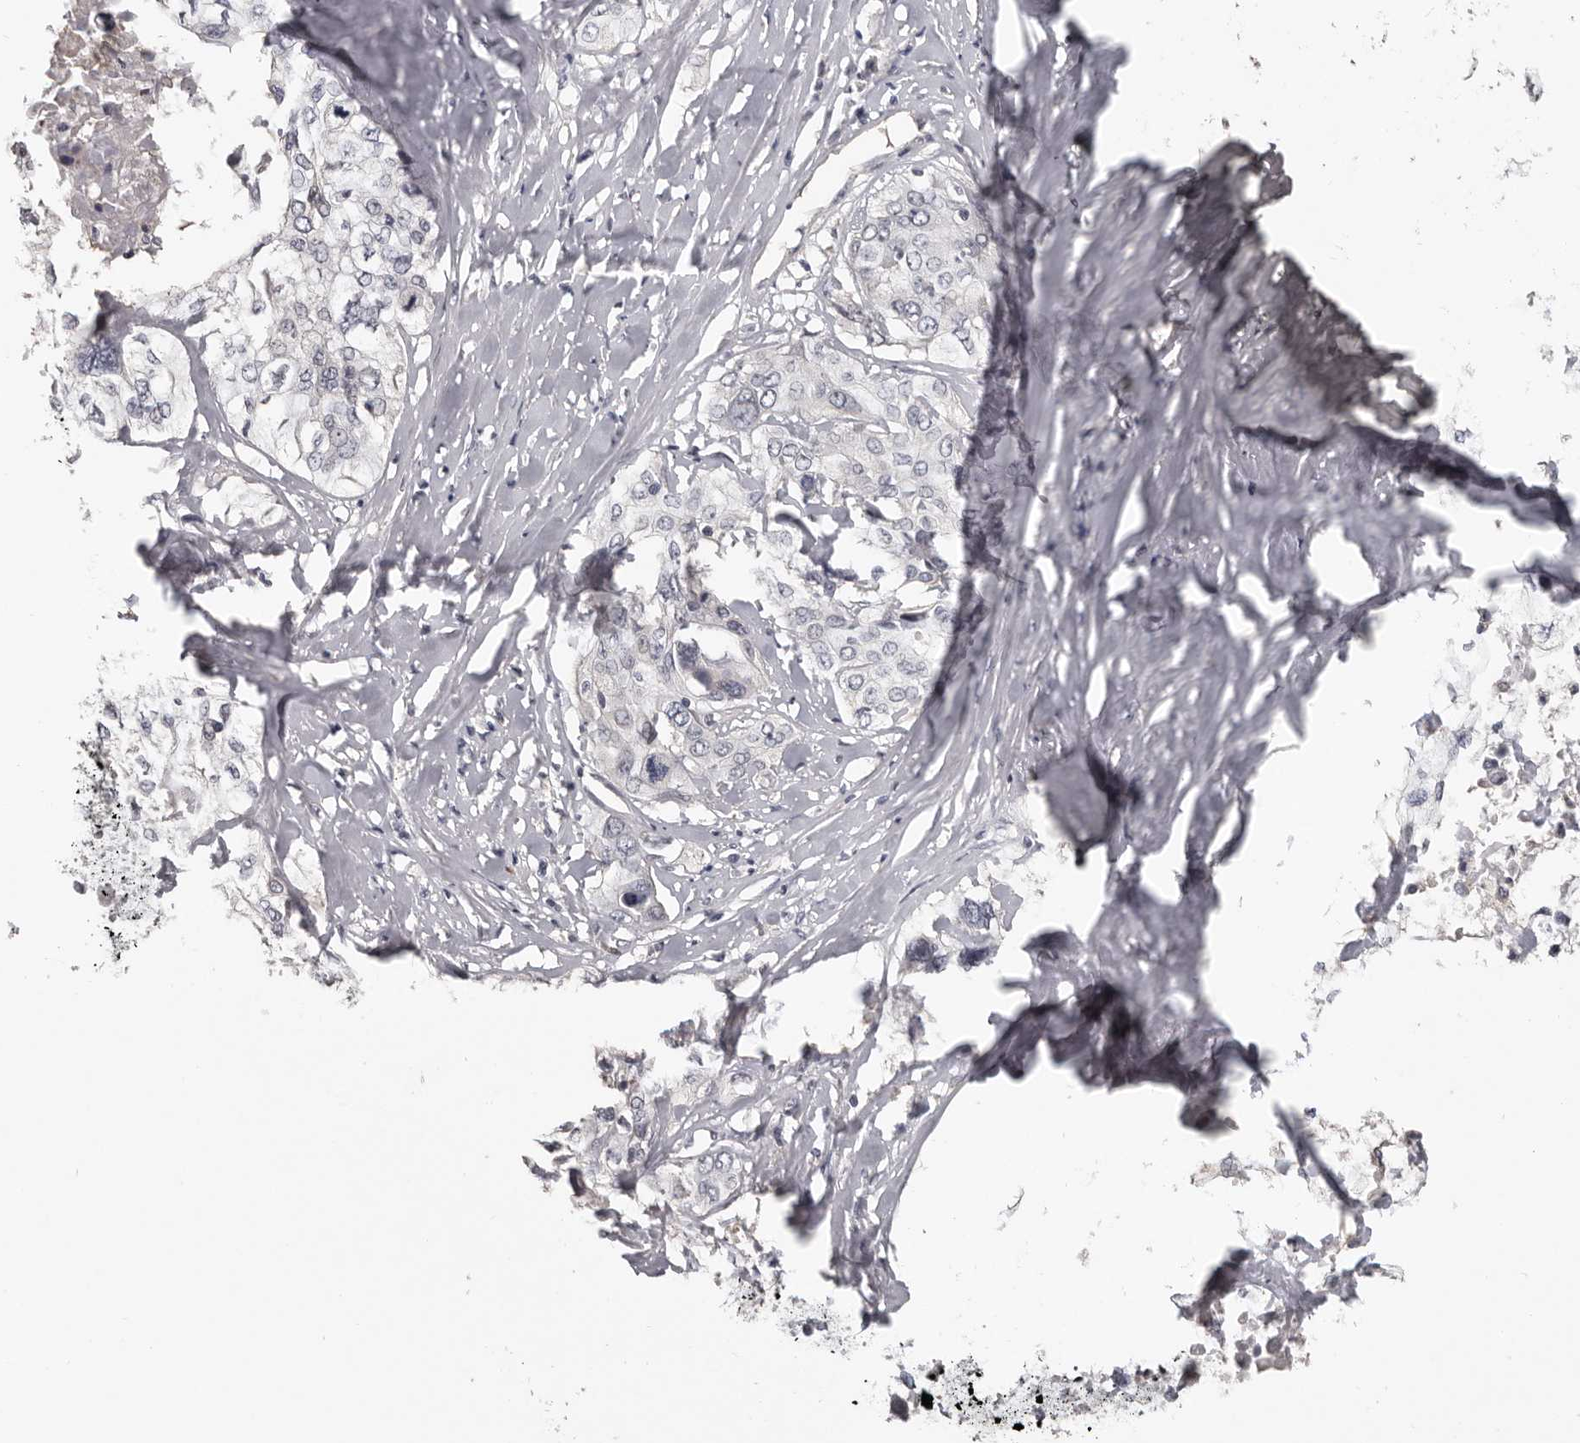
{"staining": {"intensity": "negative", "quantity": "none", "location": "none"}, "tissue": "cervical cancer", "cell_type": "Tumor cells", "image_type": "cancer", "snomed": [{"axis": "morphology", "description": "Squamous cell carcinoma, NOS"}, {"axis": "topography", "description": "Cervix"}], "caption": "Image shows no significant protein expression in tumor cells of squamous cell carcinoma (cervical).", "gene": "RNF217", "patient": {"sex": "female", "age": 31}}